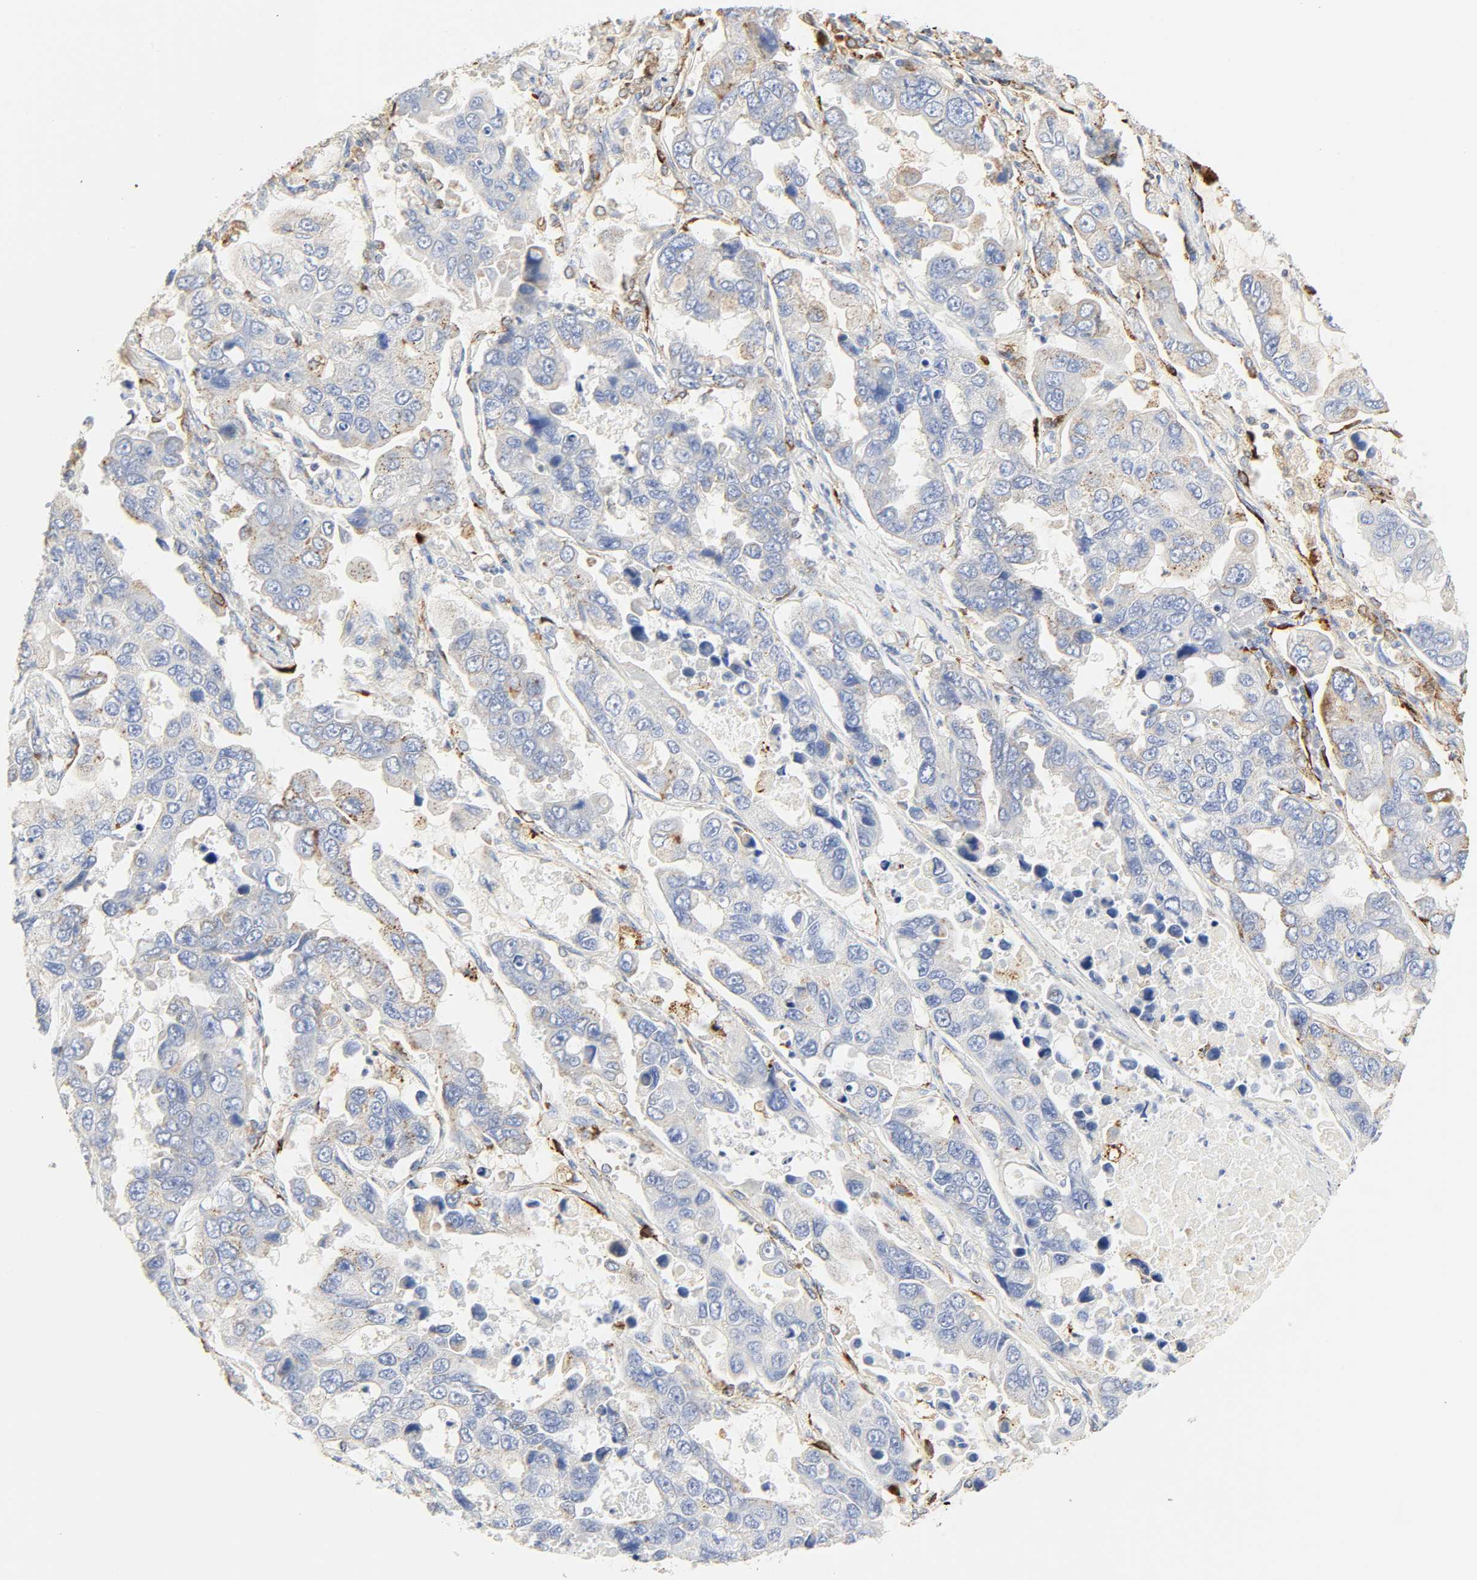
{"staining": {"intensity": "moderate", "quantity": "<25%", "location": "cytoplasmic/membranous"}, "tissue": "lung cancer", "cell_type": "Tumor cells", "image_type": "cancer", "snomed": [{"axis": "morphology", "description": "Adenocarcinoma, NOS"}, {"axis": "topography", "description": "Lung"}], "caption": "Tumor cells reveal moderate cytoplasmic/membranous staining in about <25% of cells in adenocarcinoma (lung). (DAB (3,3'-diaminobenzidine) = brown stain, brightfield microscopy at high magnification).", "gene": "CAMK2A", "patient": {"sex": "male", "age": 64}}